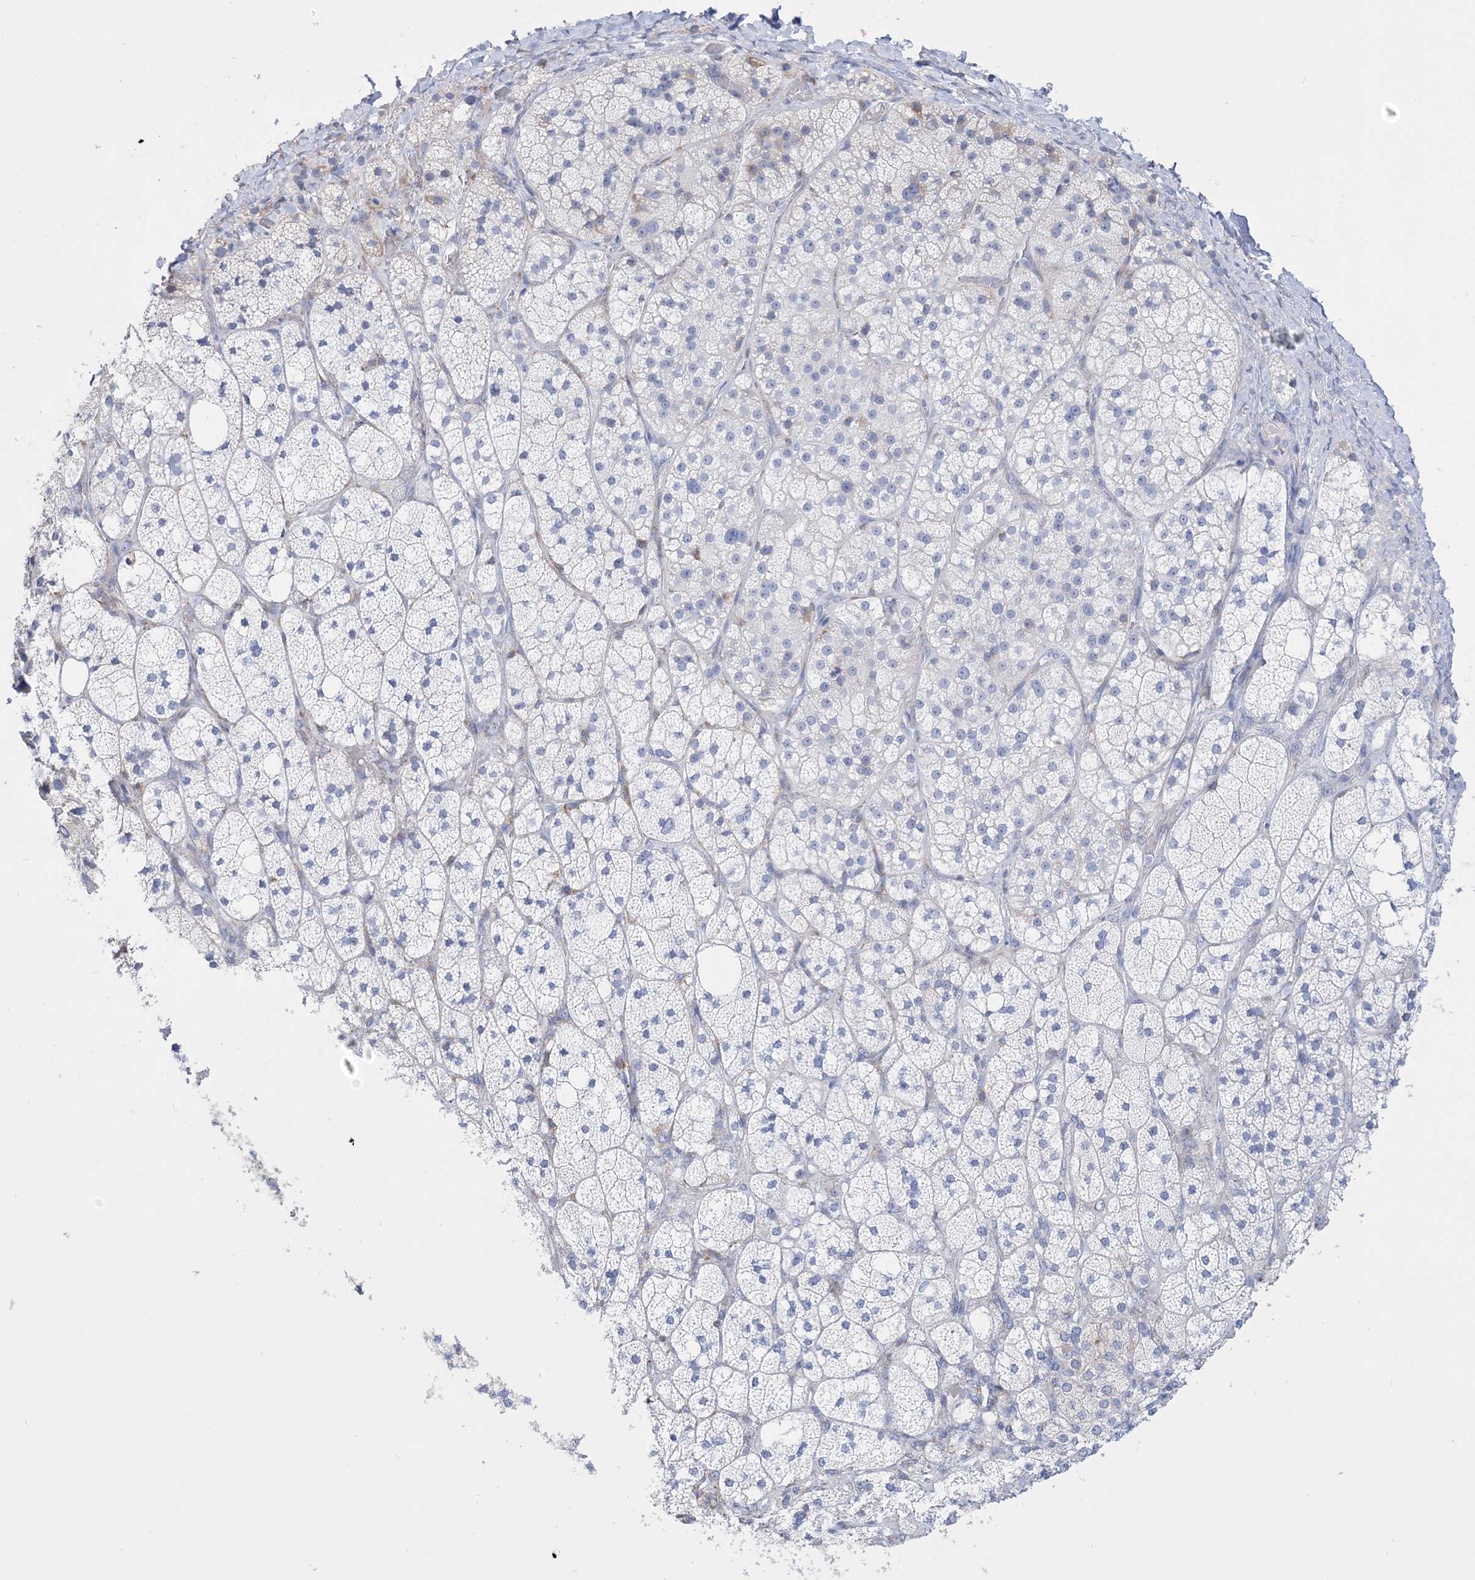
{"staining": {"intensity": "negative", "quantity": "none", "location": "none"}, "tissue": "adrenal gland", "cell_type": "Glandular cells", "image_type": "normal", "snomed": [{"axis": "morphology", "description": "Normal tissue, NOS"}, {"axis": "topography", "description": "Adrenal gland"}], "caption": "Immunohistochemistry of benign human adrenal gland reveals no positivity in glandular cells. (DAB IHC, high magnification).", "gene": "TSPYL6", "patient": {"sex": "male", "age": 61}}